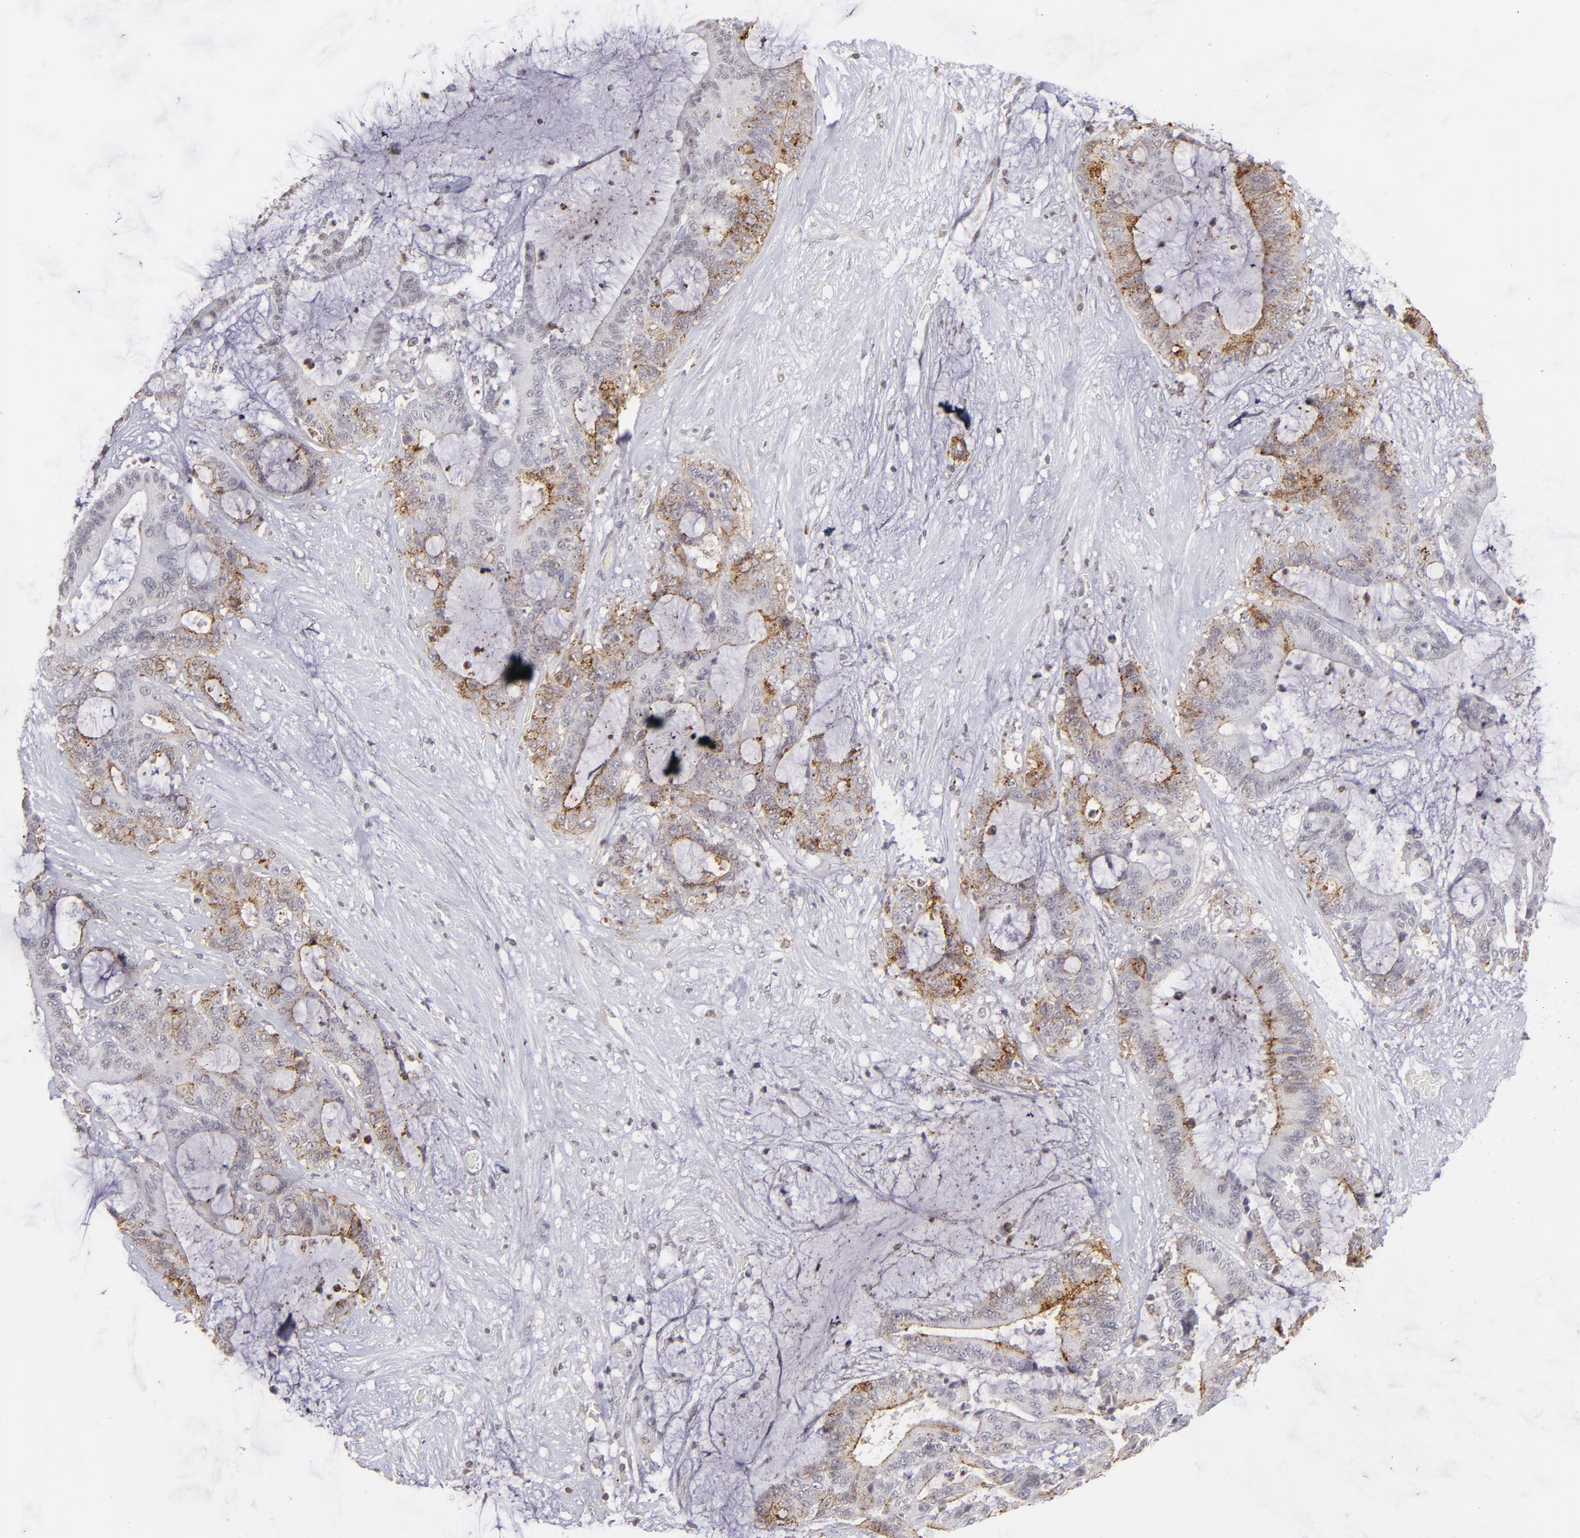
{"staining": {"intensity": "moderate", "quantity": "25%-75%", "location": "cytoplasmic/membranous"}, "tissue": "liver cancer", "cell_type": "Tumor cells", "image_type": "cancer", "snomed": [{"axis": "morphology", "description": "Cholangiocarcinoma"}, {"axis": "topography", "description": "Liver"}], "caption": "Protein staining of cholangiocarcinoma (liver) tissue reveals moderate cytoplasmic/membranous staining in approximately 25%-75% of tumor cells.", "gene": "CLDN2", "patient": {"sex": "female", "age": 73}}